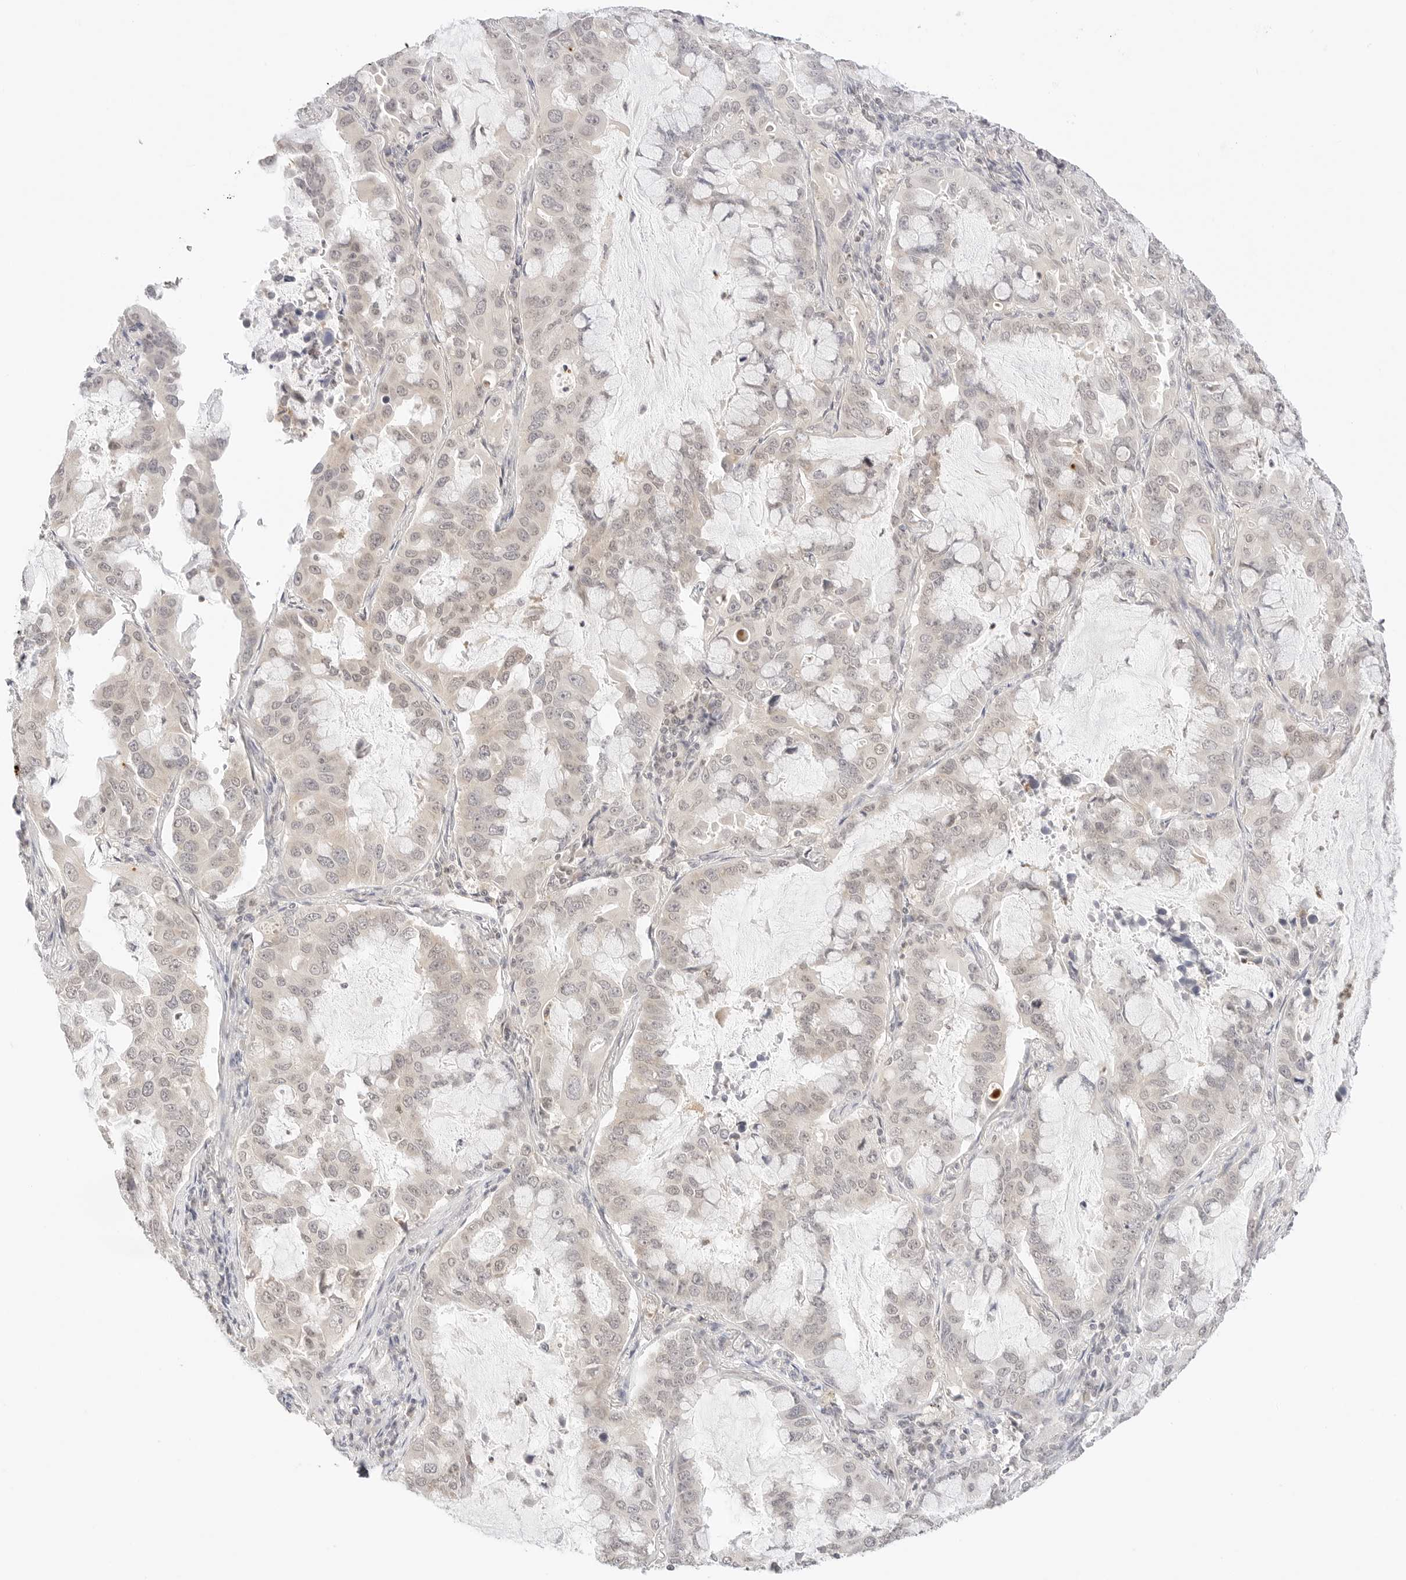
{"staining": {"intensity": "negative", "quantity": "none", "location": "none"}, "tissue": "lung cancer", "cell_type": "Tumor cells", "image_type": "cancer", "snomed": [{"axis": "morphology", "description": "Adenocarcinoma, NOS"}, {"axis": "topography", "description": "Lung"}], "caption": "Lung cancer was stained to show a protein in brown. There is no significant expression in tumor cells.", "gene": "GNAS", "patient": {"sex": "male", "age": 64}}